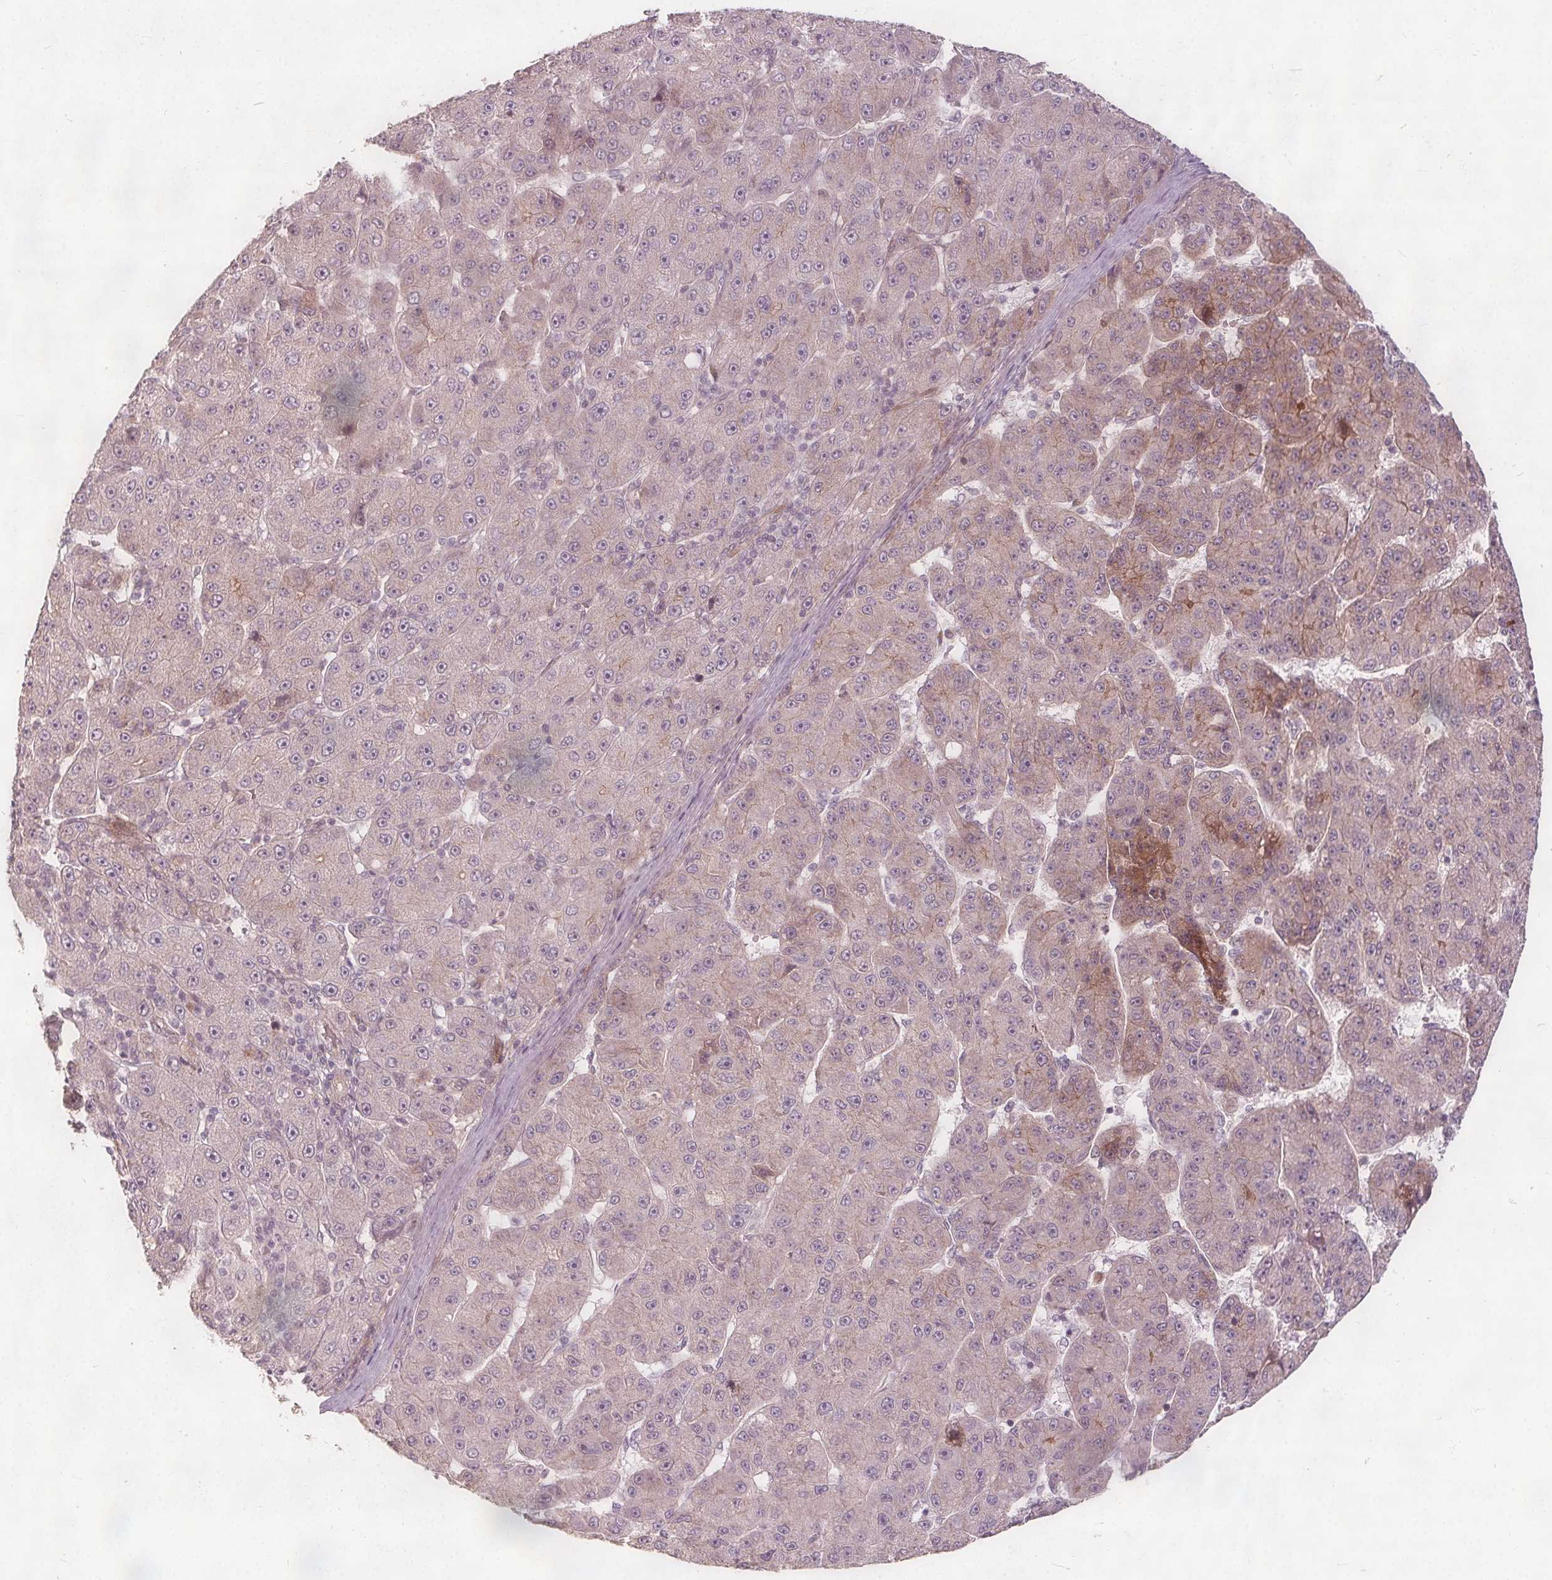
{"staining": {"intensity": "weak", "quantity": "<25%", "location": "cytoplasmic/membranous"}, "tissue": "liver cancer", "cell_type": "Tumor cells", "image_type": "cancer", "snomed": [{"axis": "morphology", "description": "Carcinoma, Hepatocellular, NOS"}, {"axis": "topography", "description": "Liver"}], "caption": "DAB immunohistochemical staining of human liver cancer demonstrates no significant positivity in tumor cells.", "gene": "PTPRT", "patient": {"sex": "male", "age": 67}}